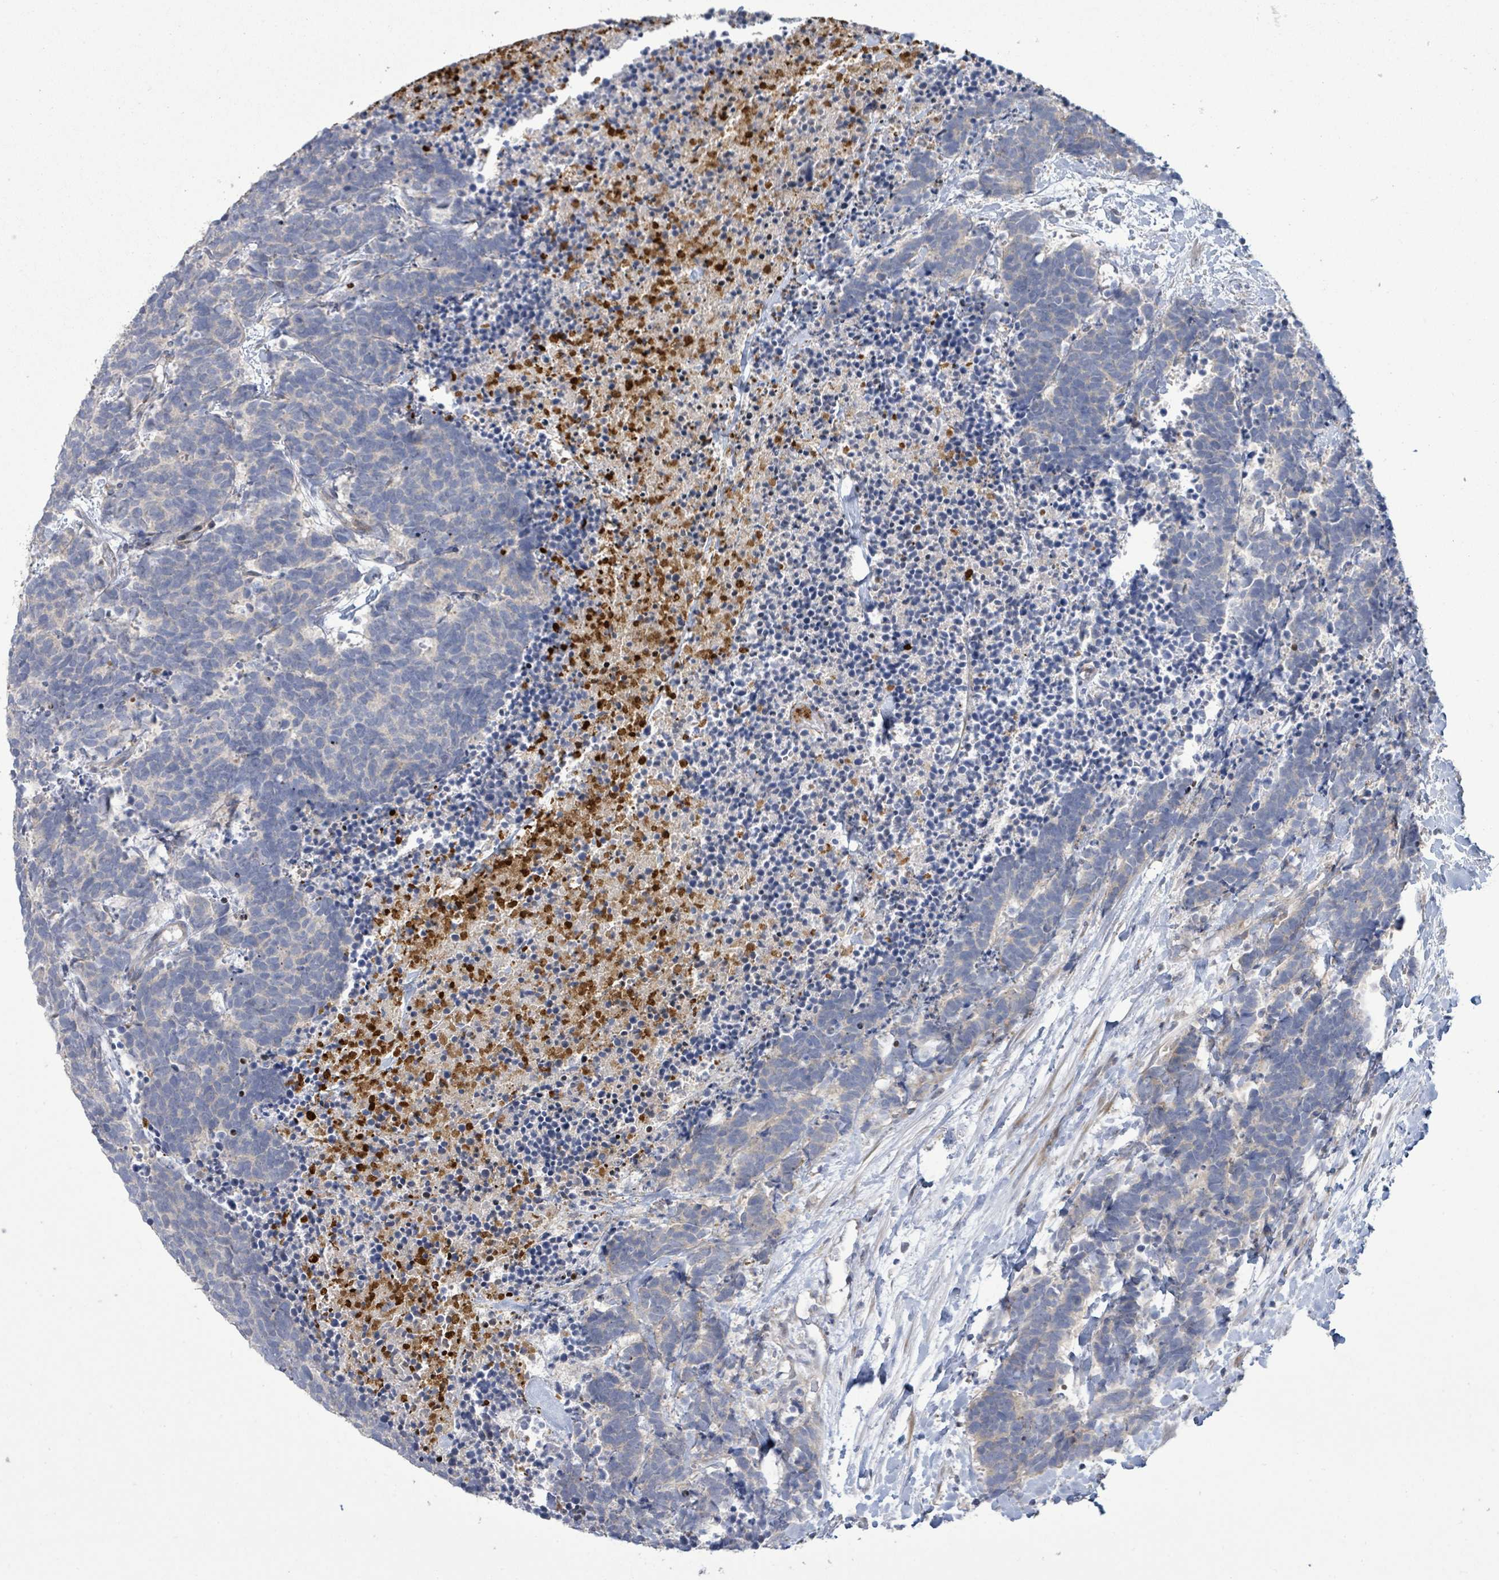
{"staining": {"intensity": "negative", "quantity": "none", "location": "none"}, "tissue": "carcinoid", "cell_type": "Tumor cells", "image_type": "cancer", "snomed": [{"axis": "morphology", "description": "Carcinoma, NOS"}, {"axis": "morphology", "description": "Carcinoid, malignant, NOS"}, {"axis": "topography", "description": "Prostate"}], "caption": "Immunohistochemistry micrograph of neoplastic tissue: human carcinoid (malignant) stained with DAB (3,3'-diaminobenzidine) reveals no significant protein positivity in tumor cells.", "gene": "LILRA4", "patient": {"sex": "male", "age": 57}}